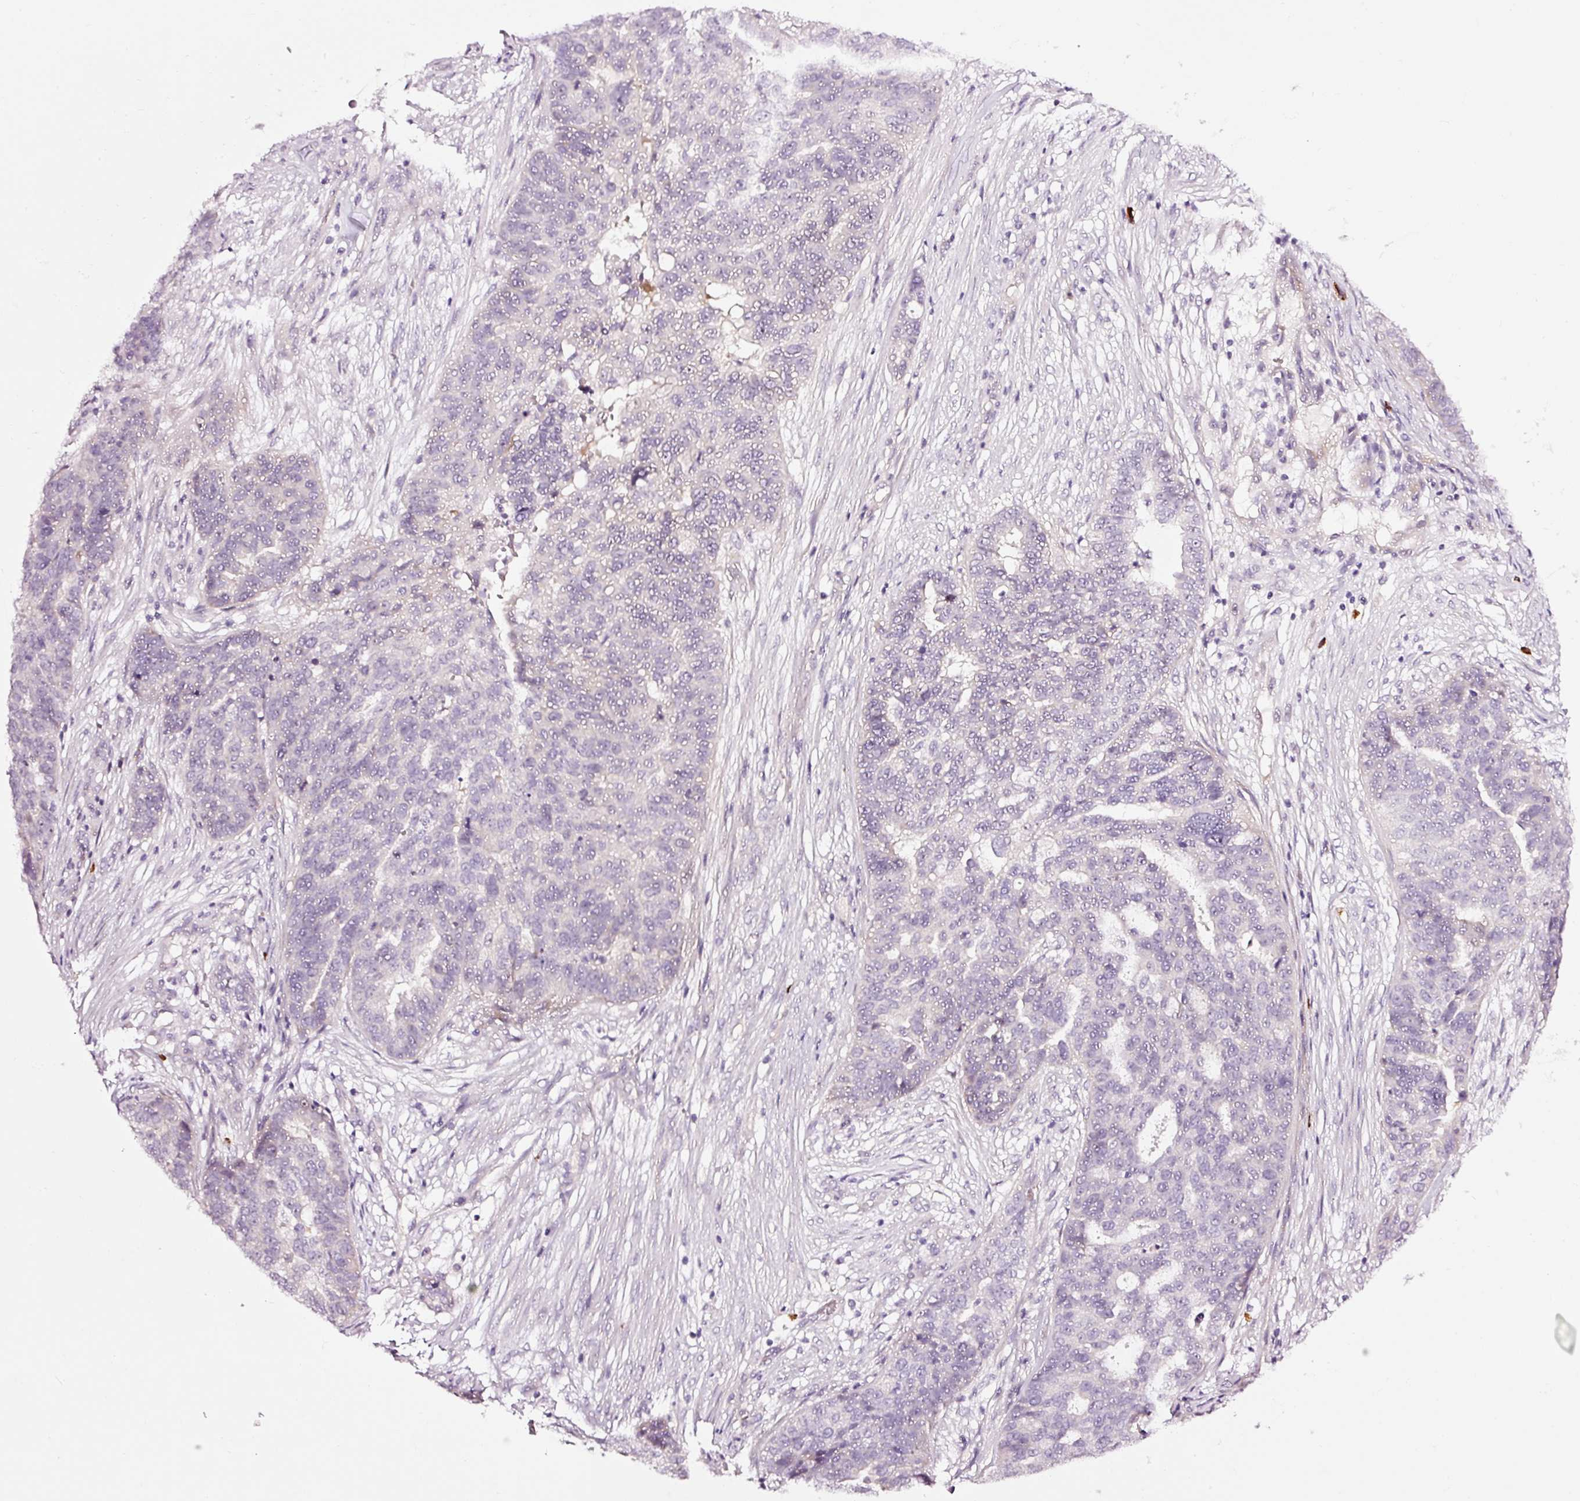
{"staining": {"intensity": "negative", "quantity": "none", "location": "none"}, "tissue": "ovarian cancer", "cell_type": "Tumor cells", "image_type": "cancer", "snomed": [{"axis": "morphology", "description": "Cystadenocarcinoma, serous, NOS"}, {"axis": "topography", "description": "Ovary"}], "caption": "Immunohistochemistry (IHC) histopathology image of ovarian serous cystadenocarcinoma stained for a protein (brown), which demonstrates no positivity in tumor cells.", "gene": "UTP14A", "patient": {"sex": "female", "age": 59}}